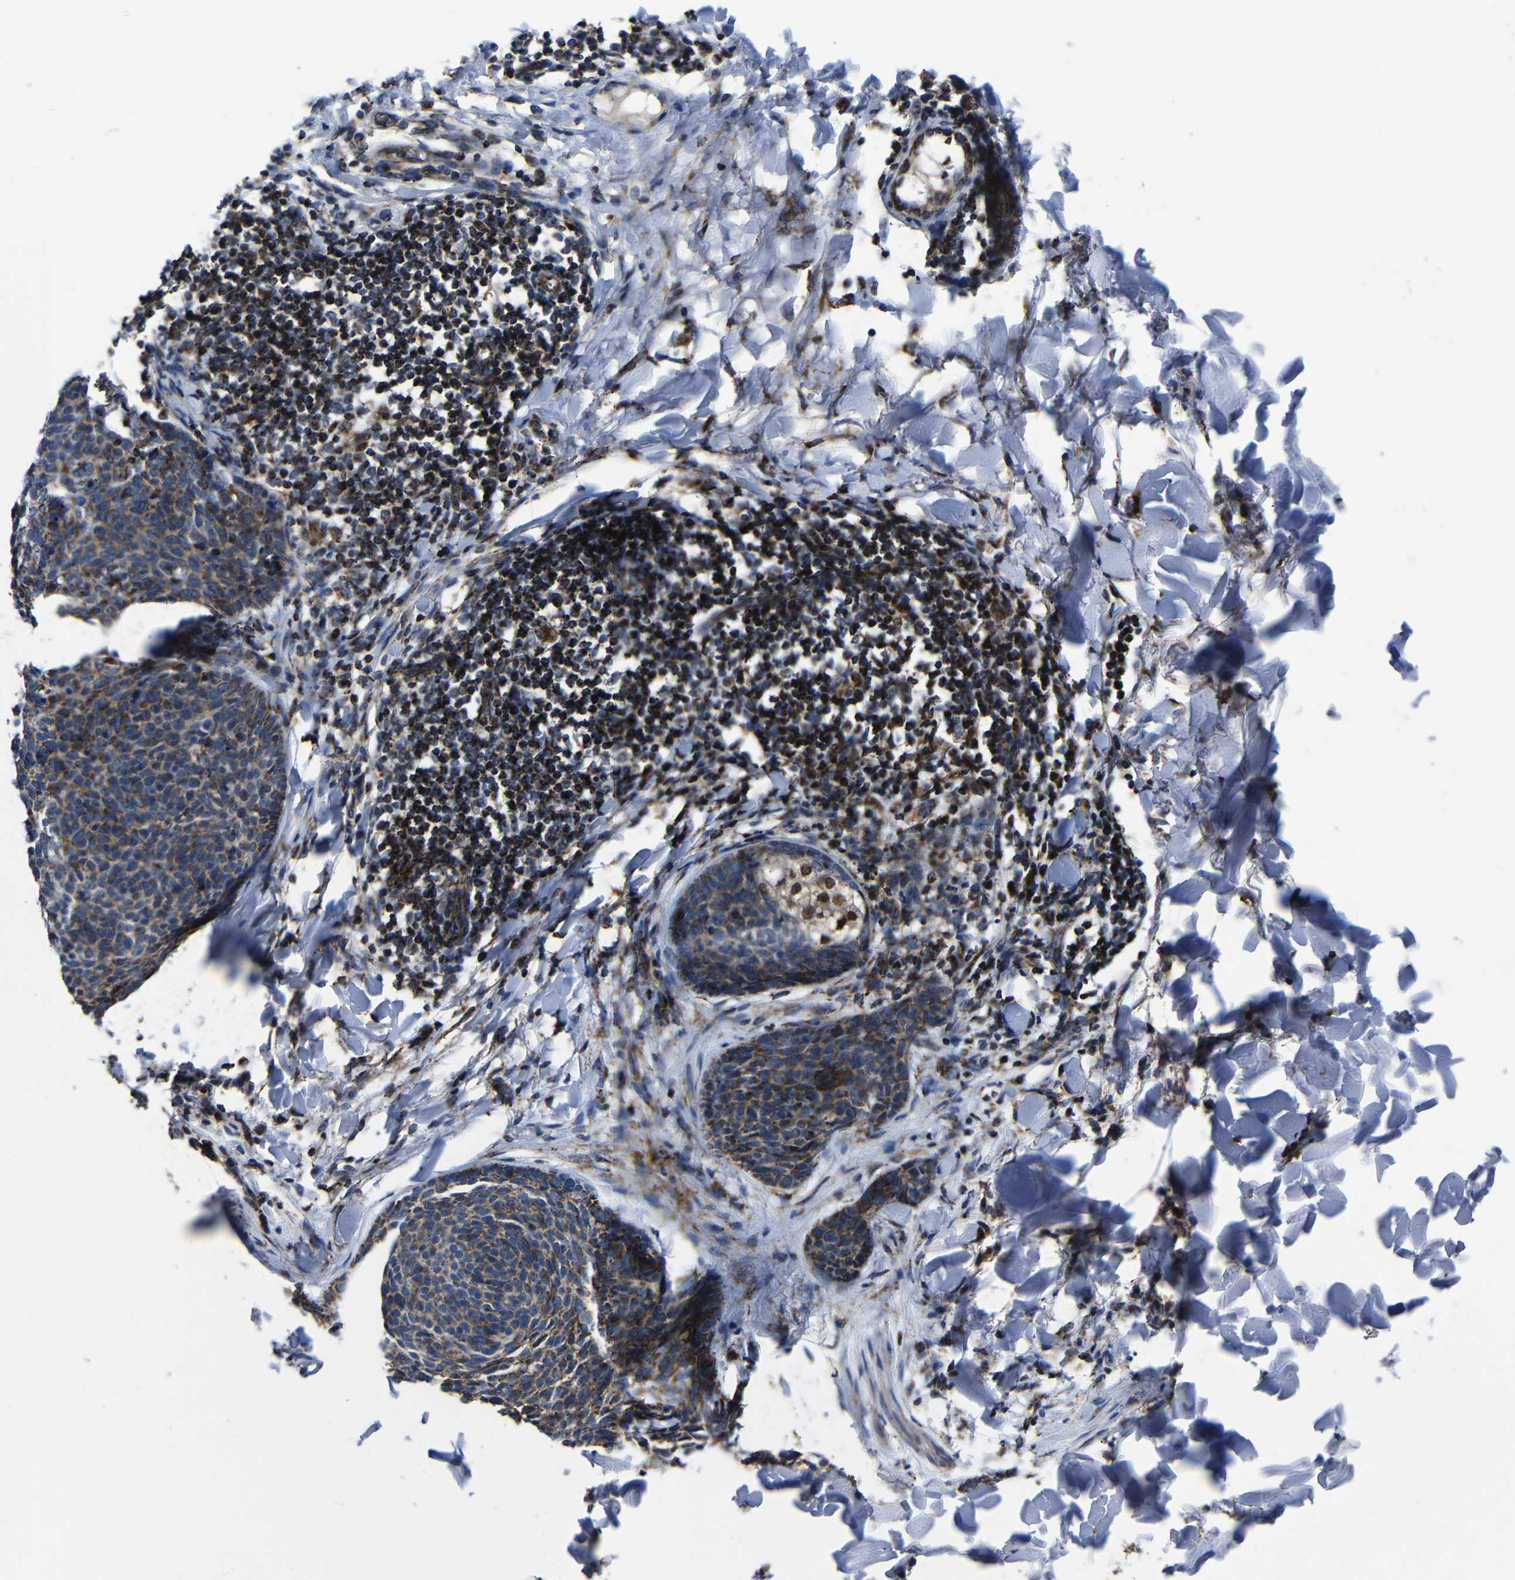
{"staining": {"intensity": "weak", "quantity": "25%-75%", "location": "cytoplasmic/membranous"}, "tissue": "skin cancer", "cell_type": "Tumor cells", "image_type": "cancer", "snomed": [{"axis": "morphology", "description": "Normal tissue, NOS"}, {"axis": "morphology", "description": "Basal cell carcinoma"}, {"axis": "topography", "description": "Skin"}], "caption": "Skin cancer stained with immunohistochemistry displays weak cytoplasmic/membranous positivity in approximately 25%-75% of tumor cells.", "gene": "CA5B", "patient": {"sex": "female", "age": 57}}